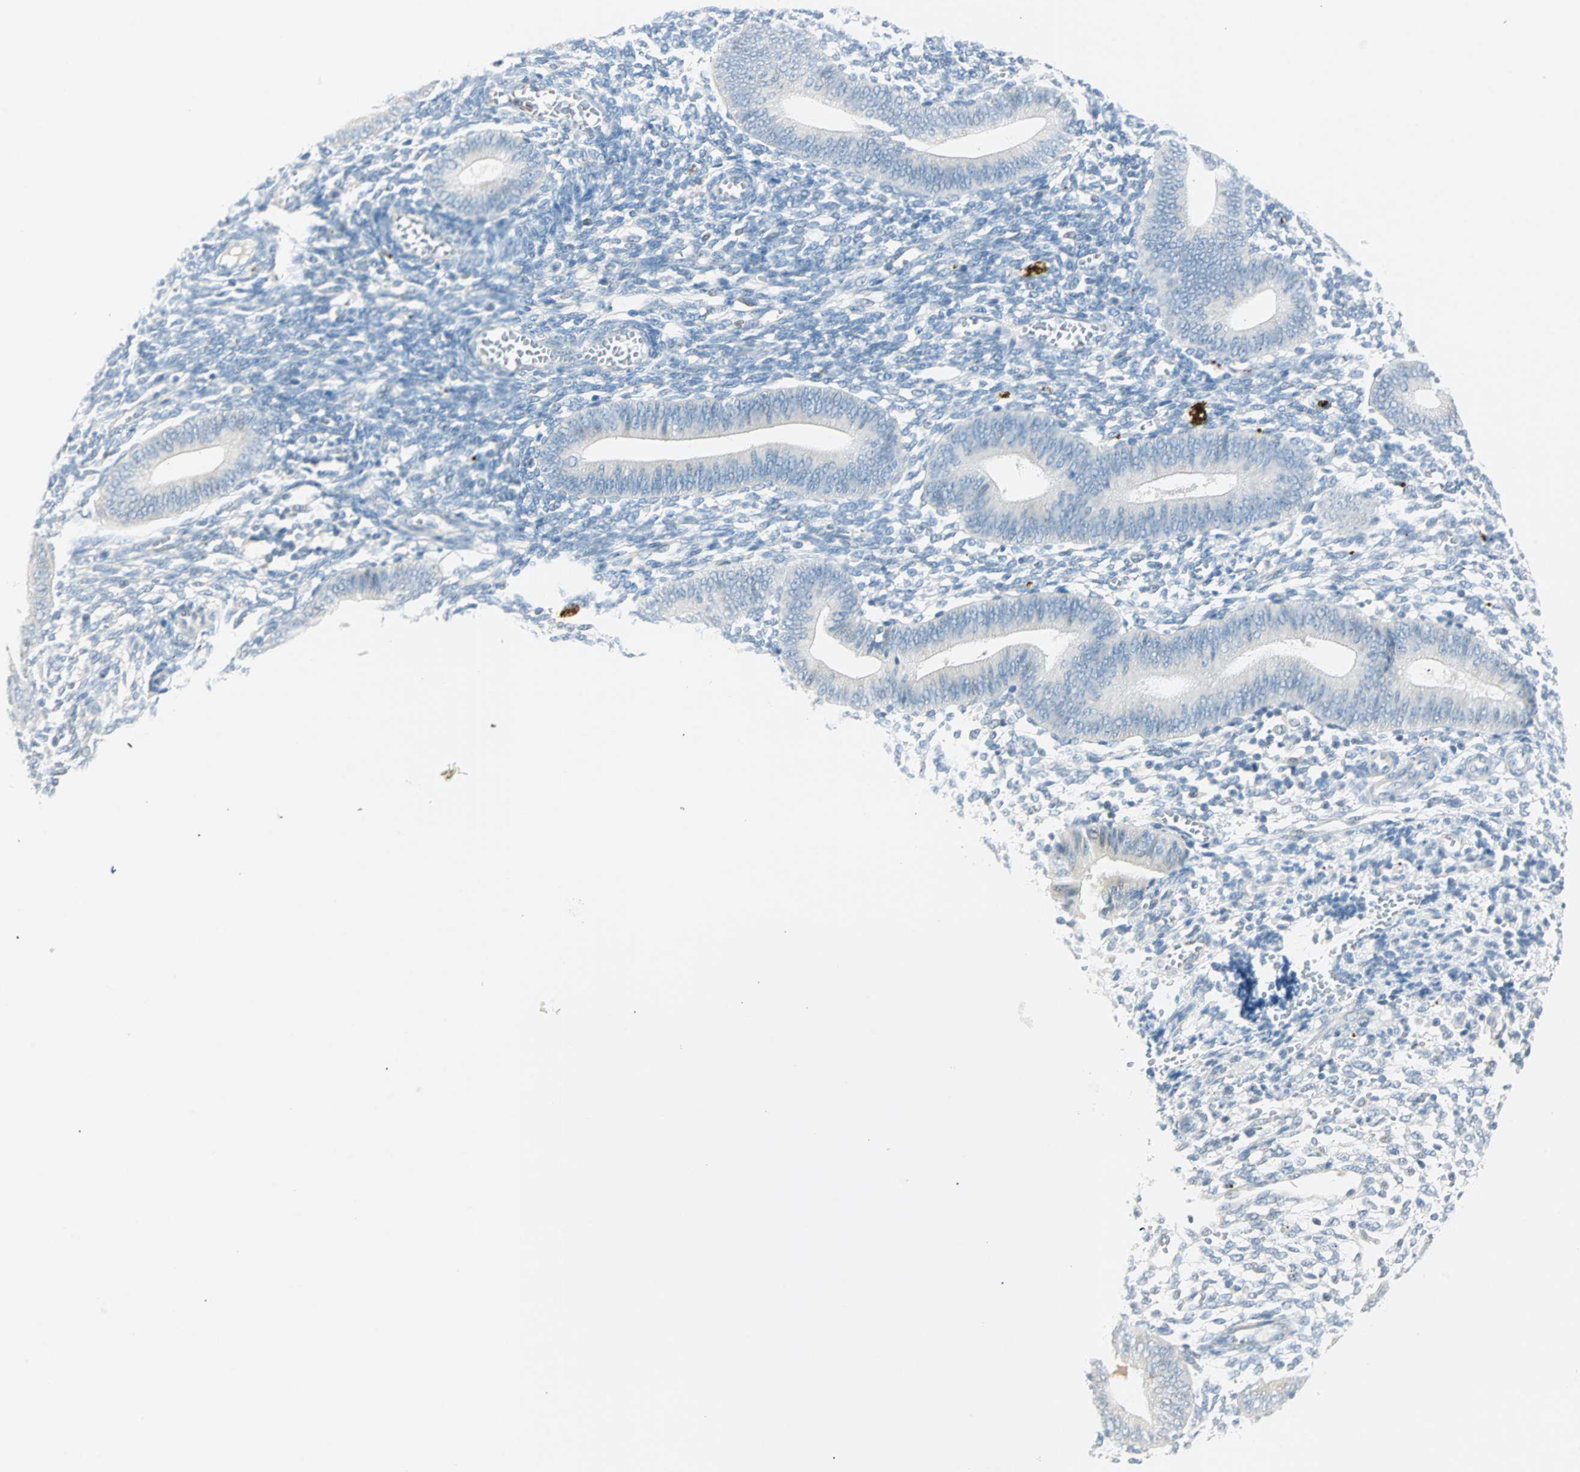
{"staining": {"intensity": "negative", "quantity": "none", "location": "none"}, "tissue": "endometrium", "cell_type": "Cells in endometrial stroma", "image_type": "normal", "snomed": [{"axis": "morphology", "description": "Normal tissue, NOS"}, {"axis": "topography", "description": "Uterus"}, {"axis": "topography", "description": "Endometrium"}], "caption": "IHC photomicrograph of benign endometrium stained for a protein (brown), which reveals no staining in cells in endometrial stroma. (DAB (3,3'-diaminobenzidine) immunohistochemistry, high magnification).", "gene": "MLLT10", "patient": {"sex": "female", "age": 33}}